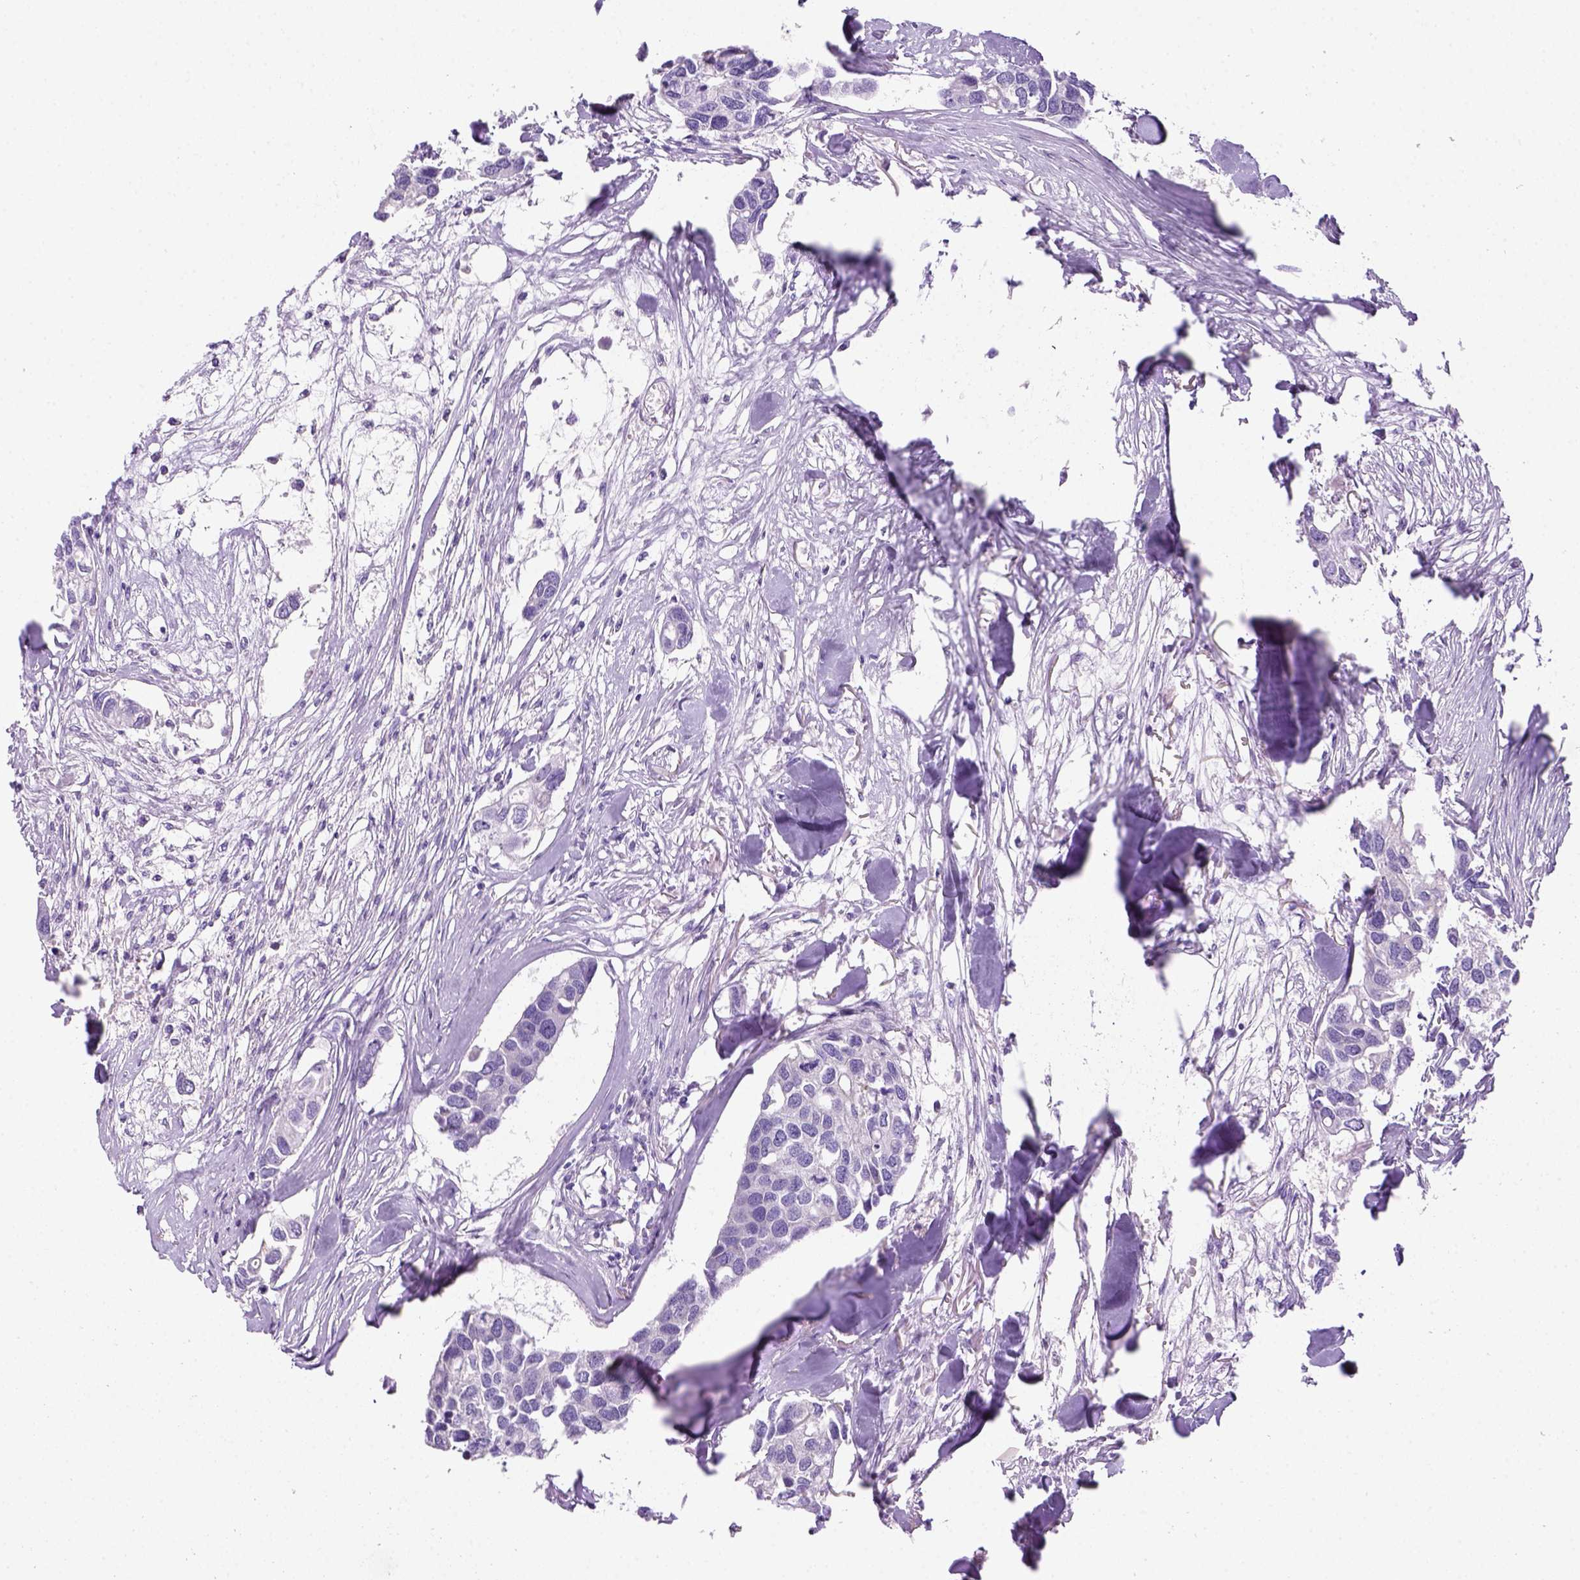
{"staining": {"intensity": "negative", "quantity": "none", "location": "none"}, "tissue": "breast cancer", "cell_type": "Tumor cells", "image_type": "cancer", "snomed": [{"axis": "morphology", "description": "Duct carcinoma"}, {"axis": "topography", "description": "Breast"}], "caption": "This histopathology image is of breast cancer stained with IHC to label a protein in brown with the nuclei are counter-stained blue. There is no positivity in tumor cells.", "gene": "DNAH11", "patient": {"sex": "female", "age": 83}}